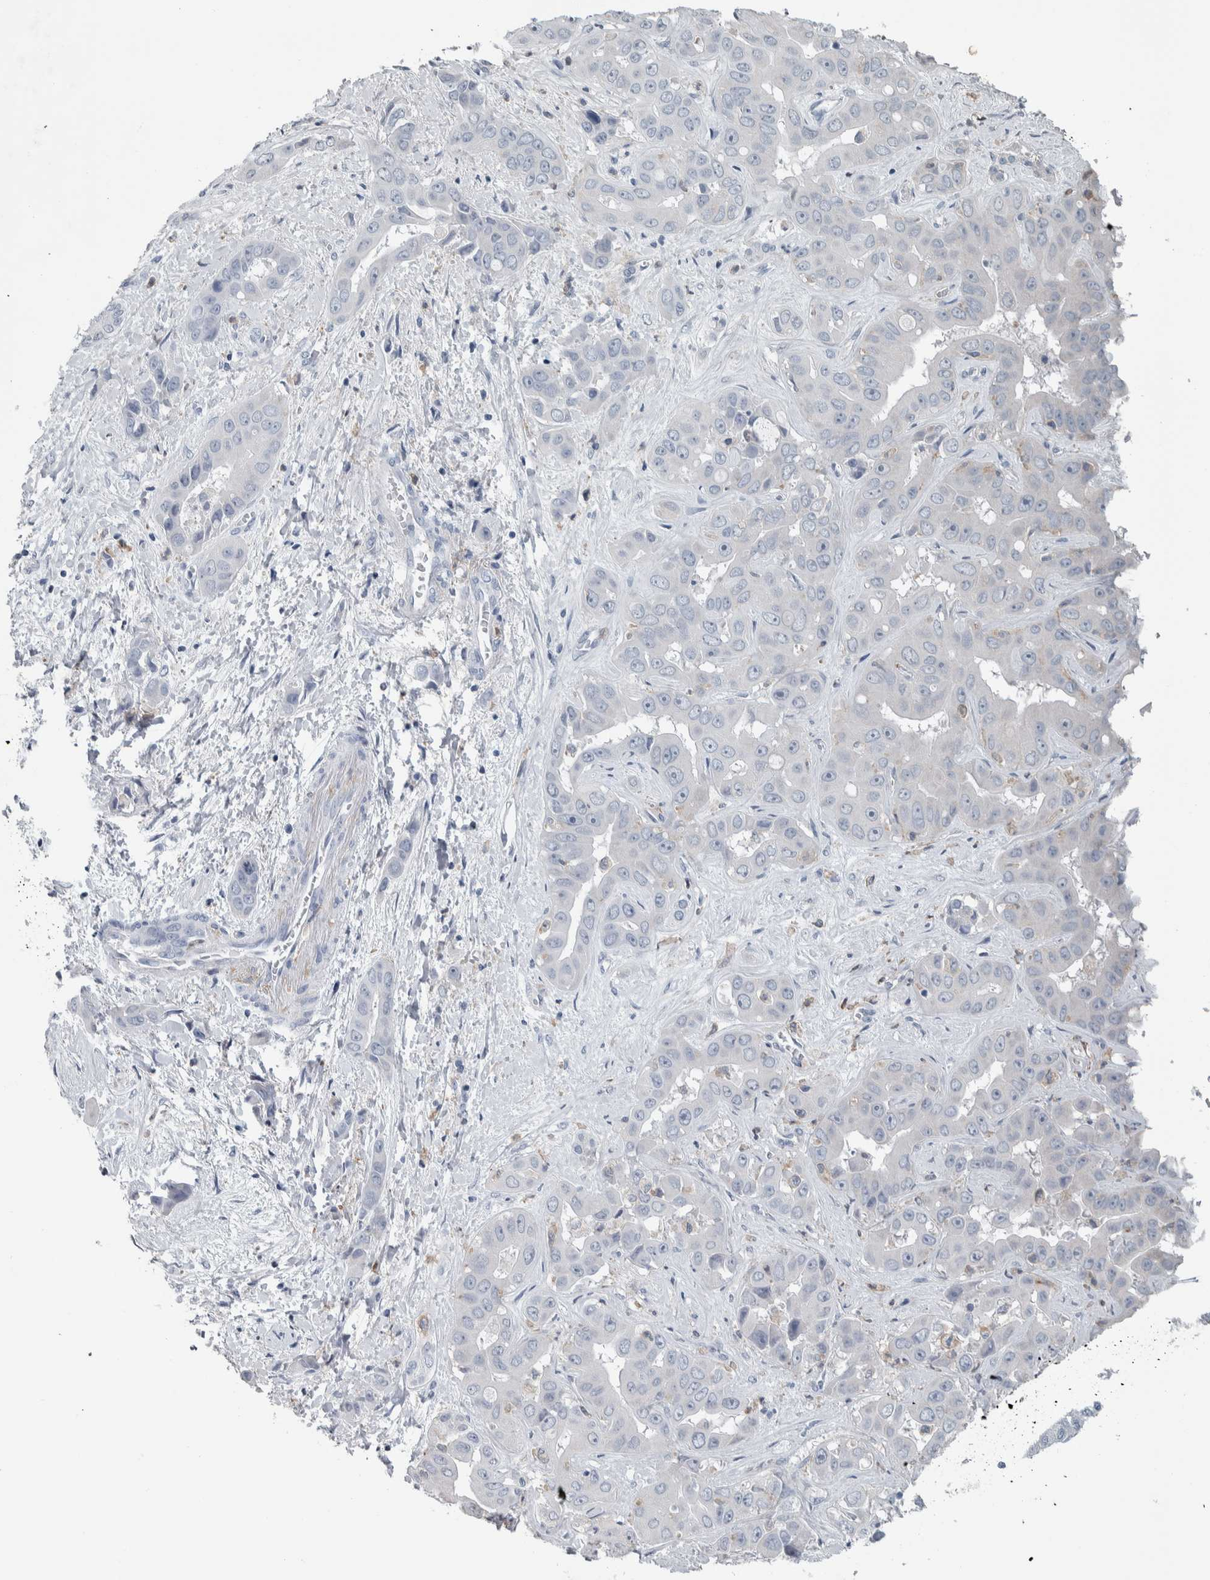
{"staining": {"intensity": "negative", "quantity": "none", "location": "none"}, "tissue": "liver cancer", "cell_type": "Tumor cells", "image_type": "cancer", "snomed": [{"axis": "morphology", "description": "Cholangiocarcinoma"}, {"axis": "topography", "description": "Liver"}], "caption": "The immunohistochemistry photomicrograph has no significant staining in tumor cells of liver cancer tissue. (DAB (3,3'-diaminobenzidine) IHC with hematoxylin counter stain).", "gene": "SKAP2", "patient": {"sex": "female", "age": 52}}